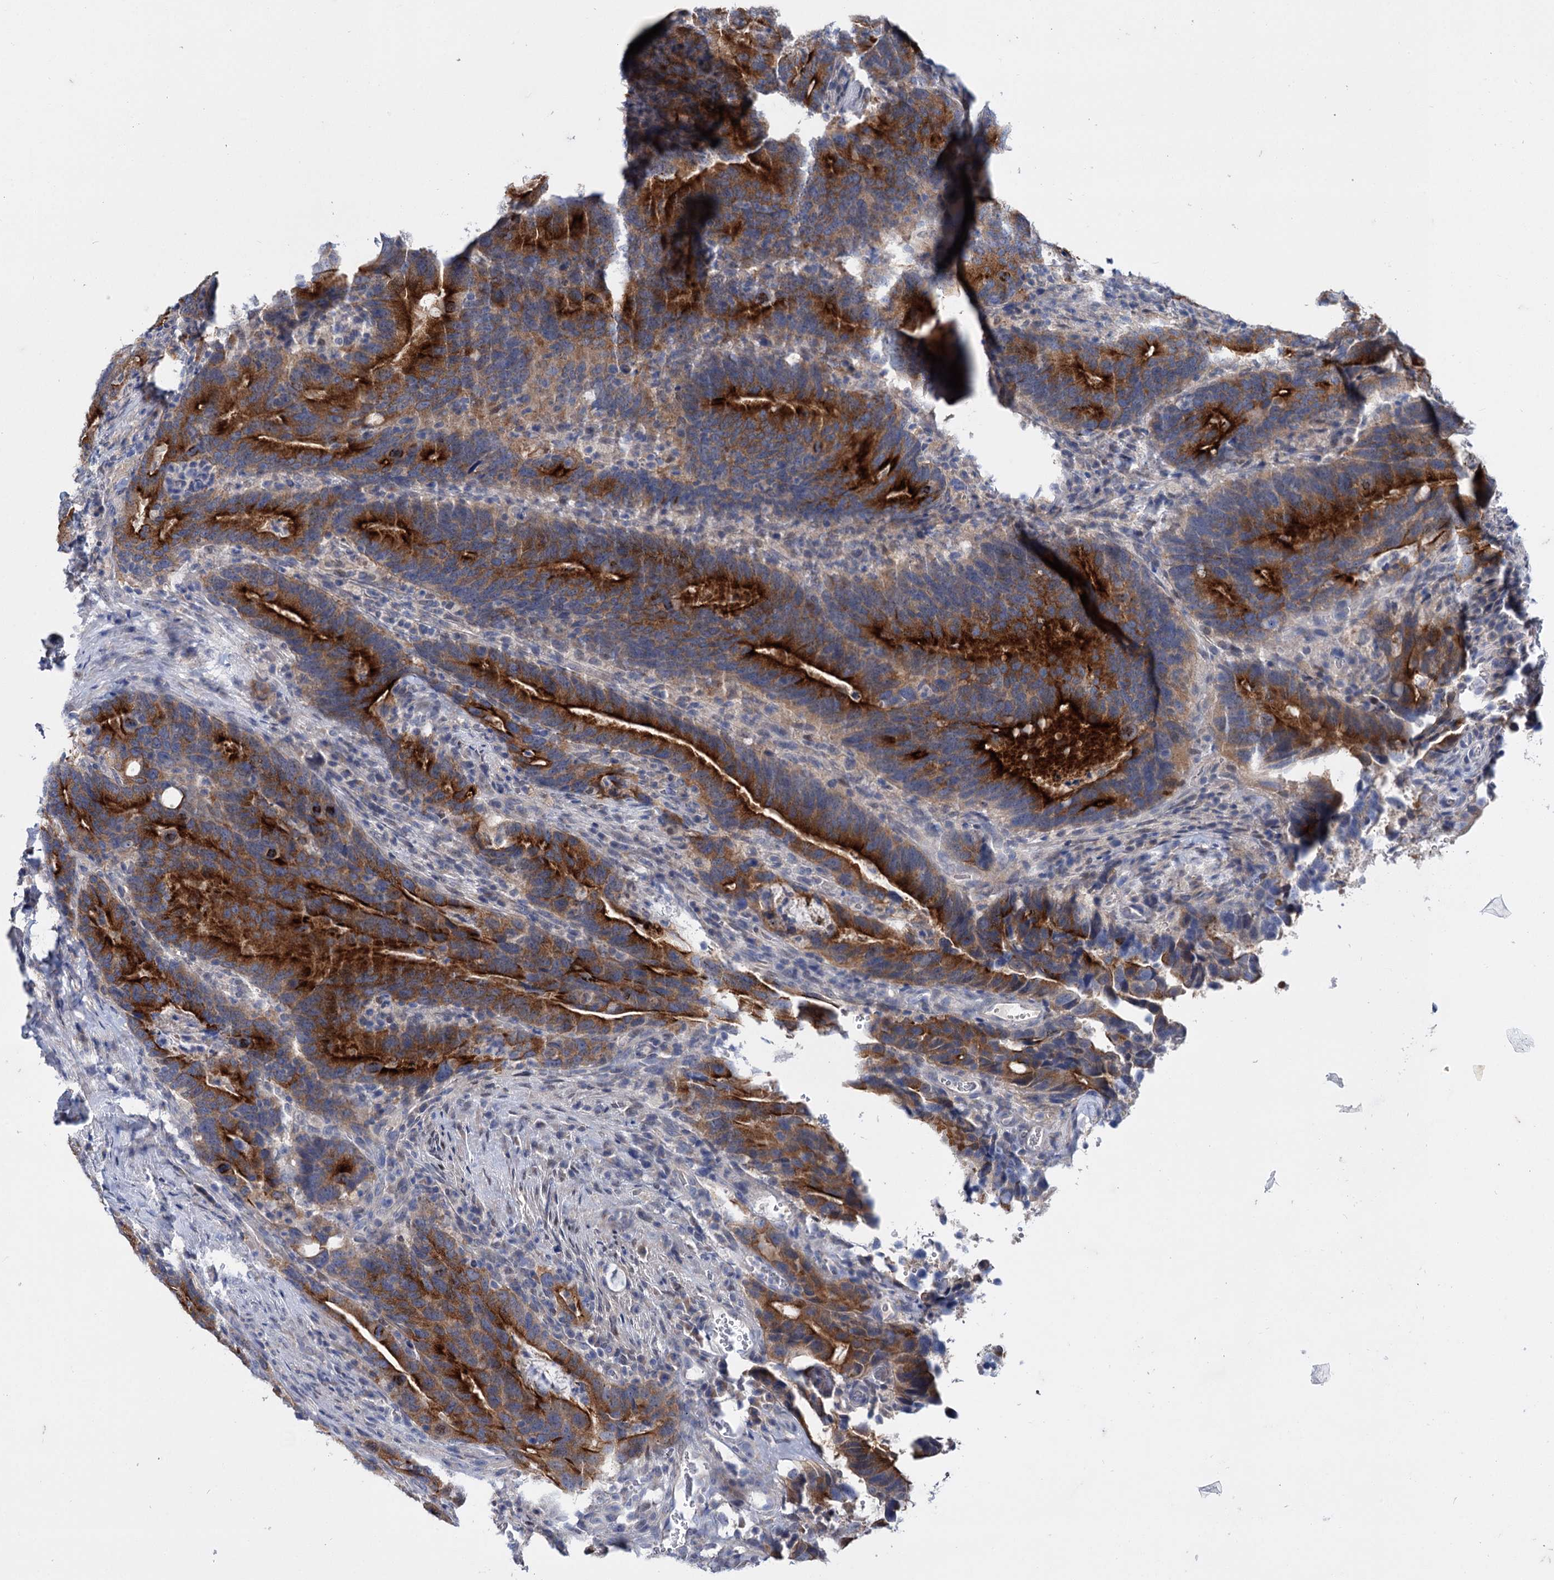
{"staining": {"intensity": "strong", "quantity": ">75%", "location": "cytoplasmic/membranous"}, "tissue": "colorectal cancer", "cell_type": "Tumor cells", "image_type": "cancer", "snomed": [{"axis": "morphology", "description": "Adenocarcinoma, NOS"}, {"axis": "topography", "description": "Colon"}], "caption": "The histopathology image displays immunohistochemical staining of colorectal cancer (adenocarcinoma). There is strong cytoplasmic/membranous positivity is appreciated in approximately >75% of tumor cells. (Stains: DAB in brown, nuclei in blue, Microscopy: brightfield microscopy at high magnification).", "gene": "MID1IP1", "patient": {"sex": "female", "age": 66}}